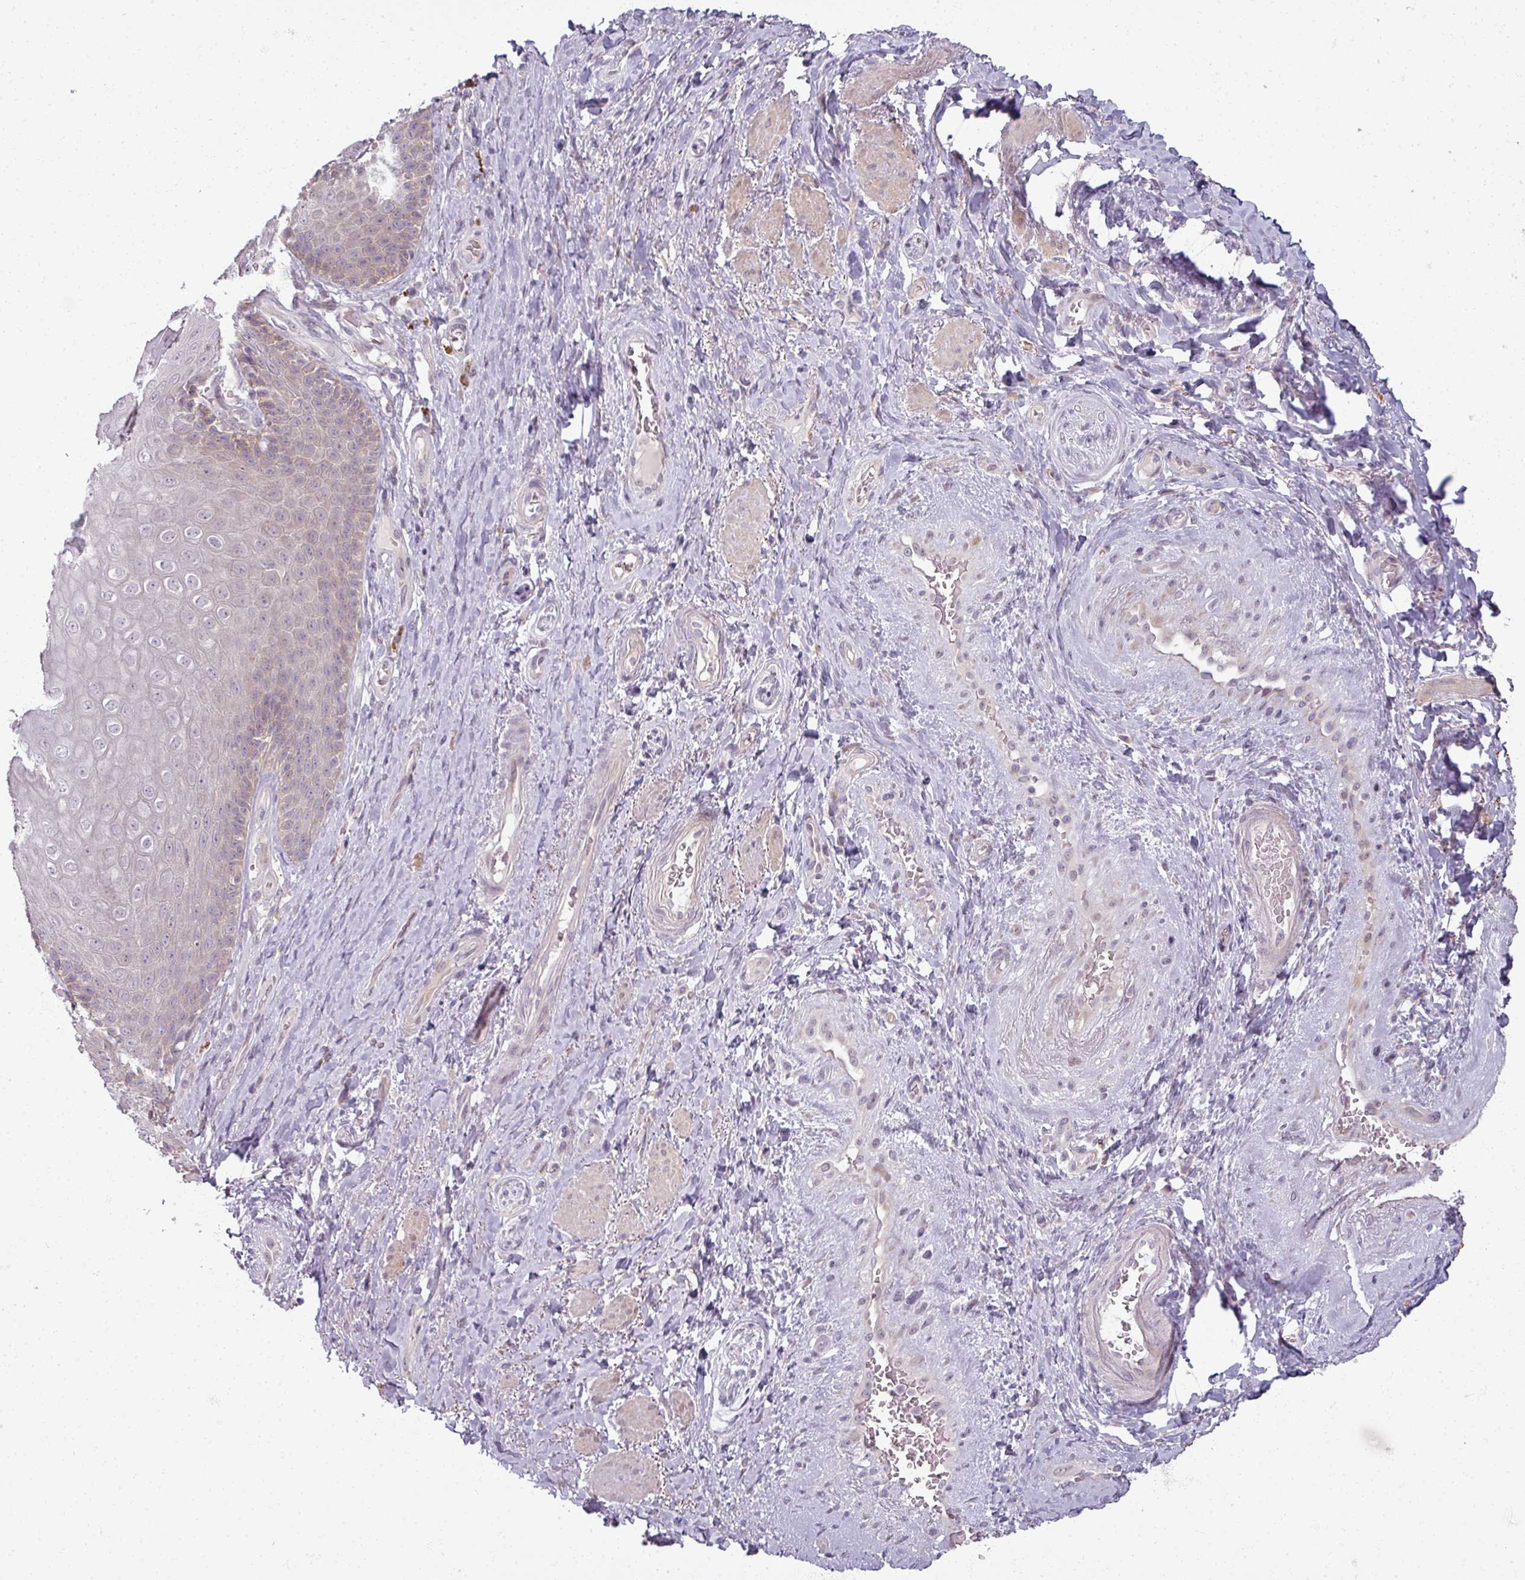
{"staining": {"intensity": "weak", "quantity": "25%-75%", "location": "cytoplasmic/membranous"}, "tissue": "skin", "cell_type": "Epidermal cells", "image_type": "normal", "snomed": [{"axis": "morphology", "description": "Normal tissue, NOS"}, {"axis": "topography", "description": "Anal"}, {"axis": "topography", "description": "Peripheral nerve tissue"}], "caption": "IHC staining of normal skin, which displays low levels of weak cytoplasmic/membranous positivity in about 25%-75% of epidermal cells indicating weak cytoplasmic/membranous protein positivity. The staining was performed using DAB (brown) for protein detection and nuclei were counterstained in hematoxylin (blue).", "gene": "MYMK", "patient": {"sex": "male", "age": 53}}